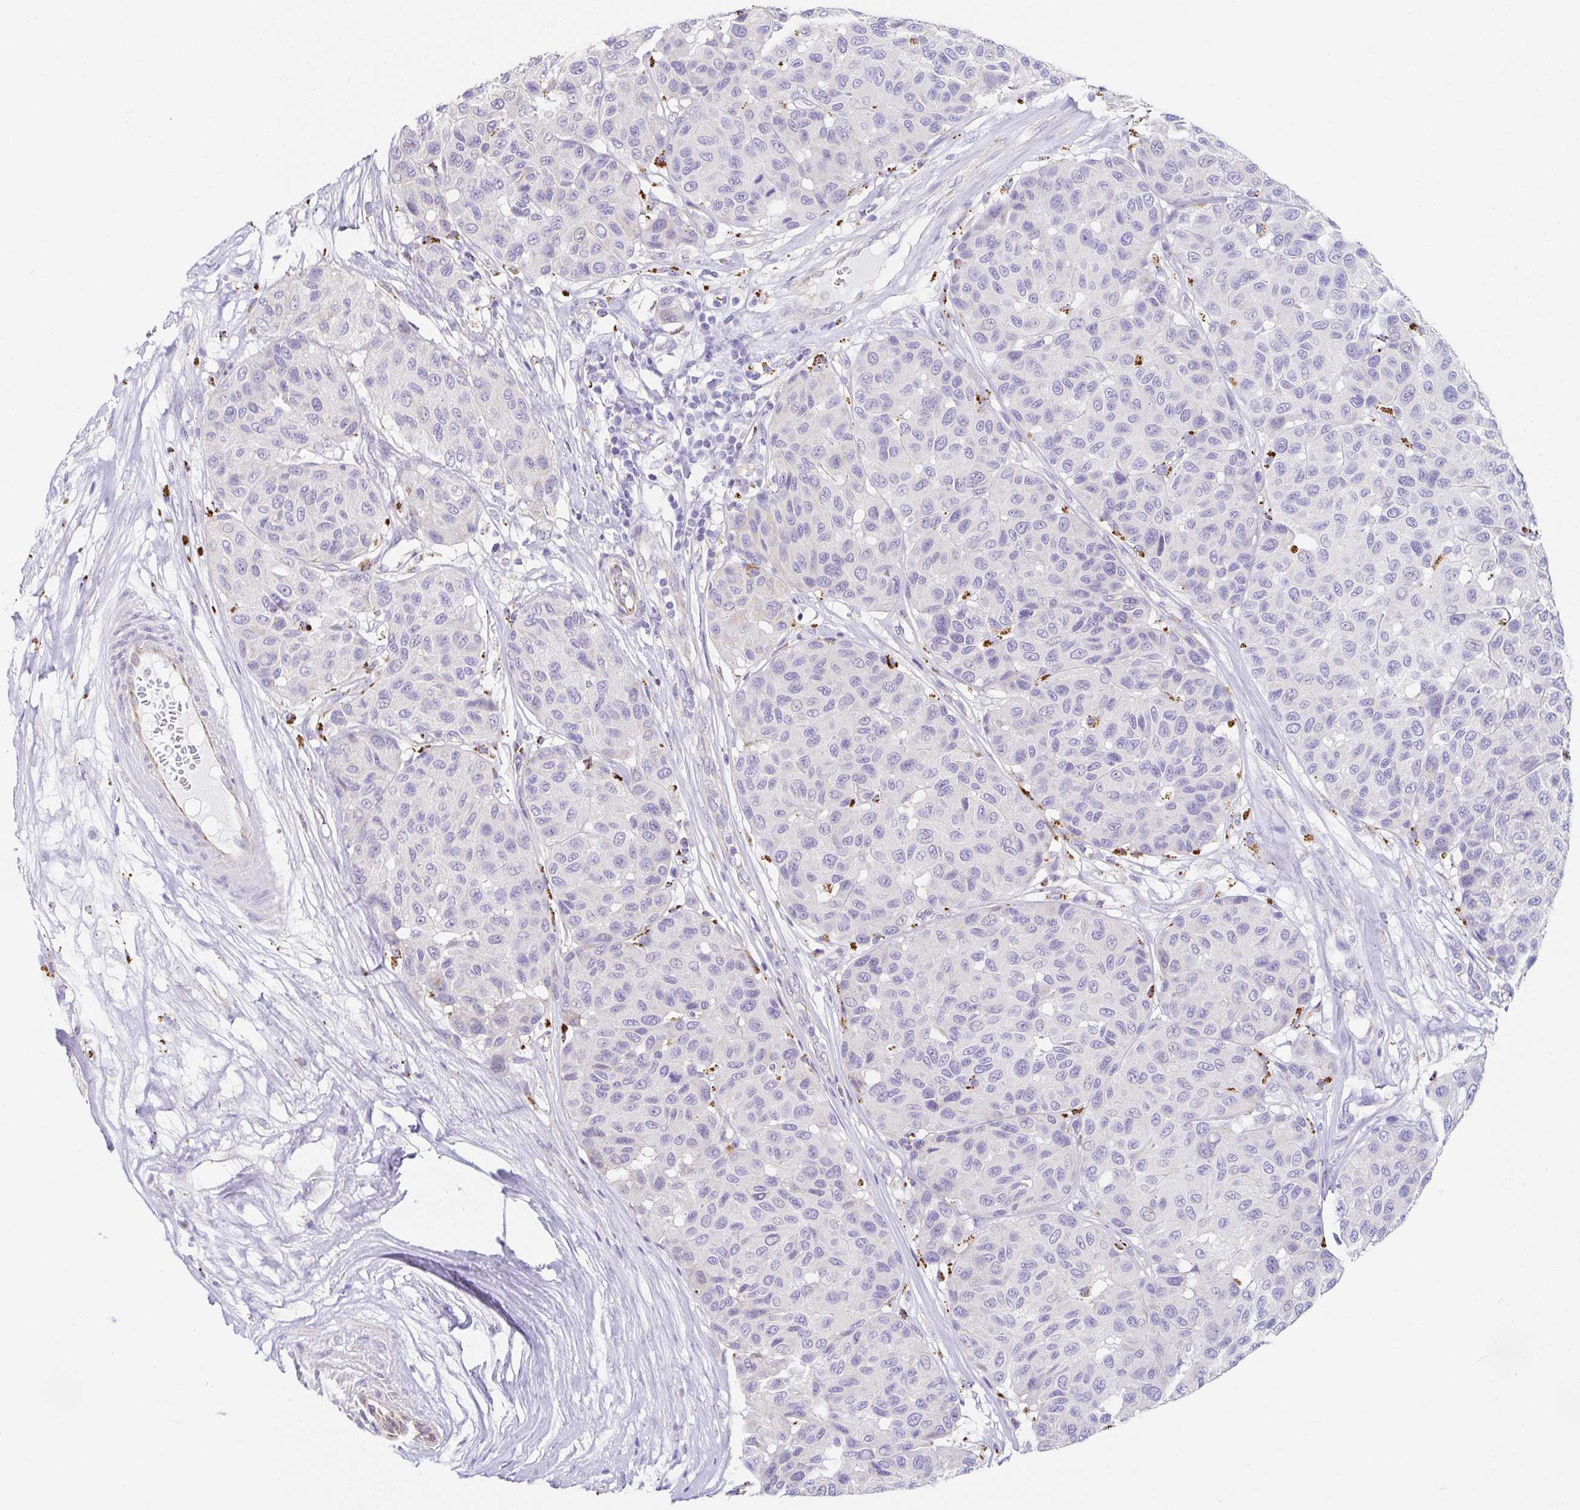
{"staining": {"intensity": "negative", "quantity": "none", "location": "none"}, "tissue": "melanoma", "cell_type": "Tumor cells", "image_type": "cancer", "snomed": [{"axis": "morphology", "description": "Malignant melanoma, NOS"}, {"axis": "topography", "description": "Skin"}], "caption": "Immunohistochemistry photomicrograph of neoplastic tissue: melanoma stained with DAB (3,3'-diaminobenzidine) exhibits no significant protein expression in tumor cells.", "gene": "DKK4", "patient": {"sex": "female", "age": 66}}